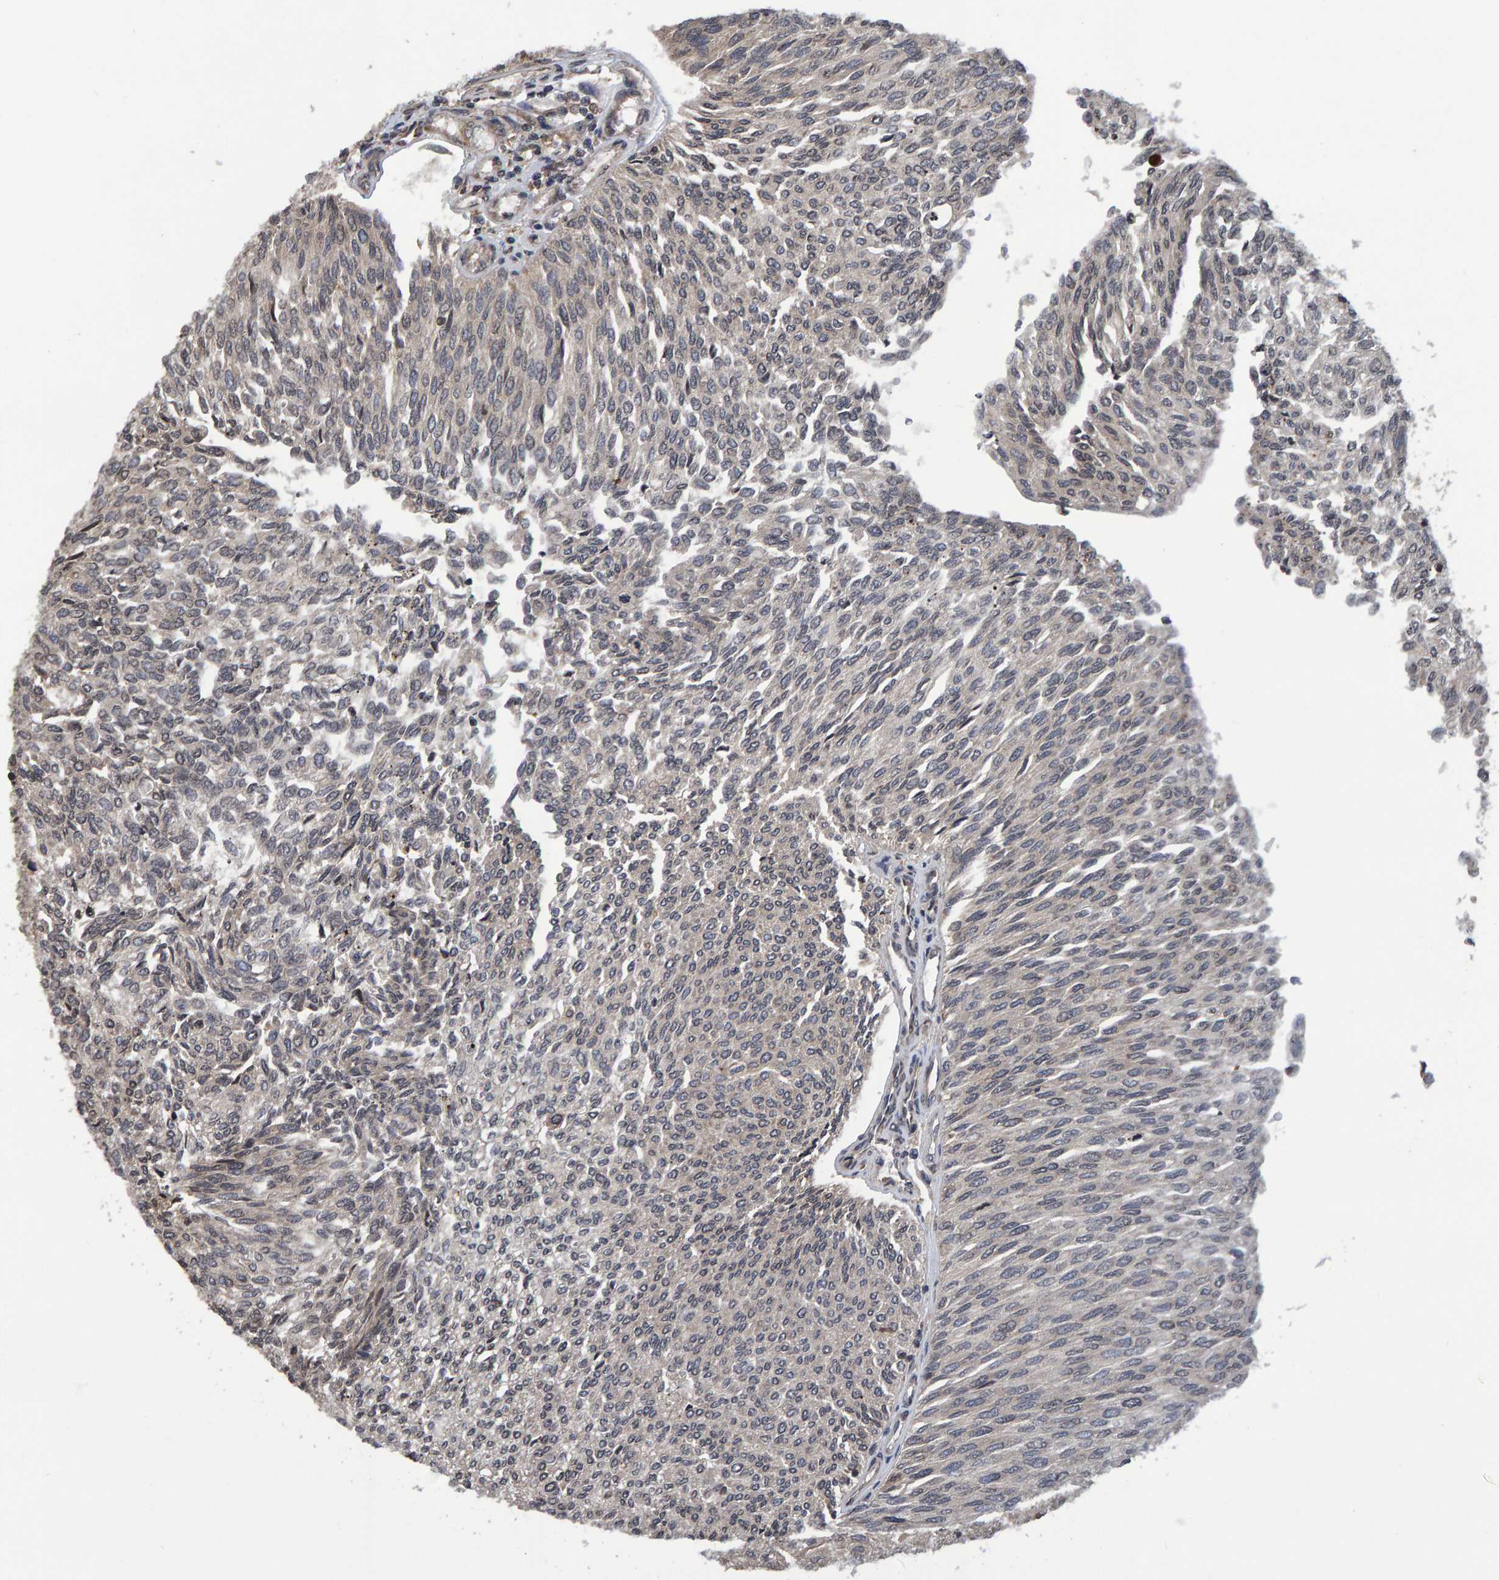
{"staining": {"intensity": "weak", "quantity": "<25%", "location": "cytoplasmic/membranous"}, "tissue": "urothelial cancer", "cell_type": "Tumor cells", "image_type": "cancer", "snomed": [{"axis": "morphology", "description": "Urothelial carcinoma, Low grade"}, {"axis": "topography", "description": "Urinary bladder"}], "caption": "This is a histopathology image of immunohistochemistry (IHC) staining of urothelial cancer, which shows no staining in tumor cells. The staining was performed using DAB (3,3'-diaminobenzidine) to visualize the protein expression in brown, while the nuclei were stained in blue with hematoxylin (Magnification: 20x).", "gene": "GAB2", "patient": {"sex": "female", "age": 79}}